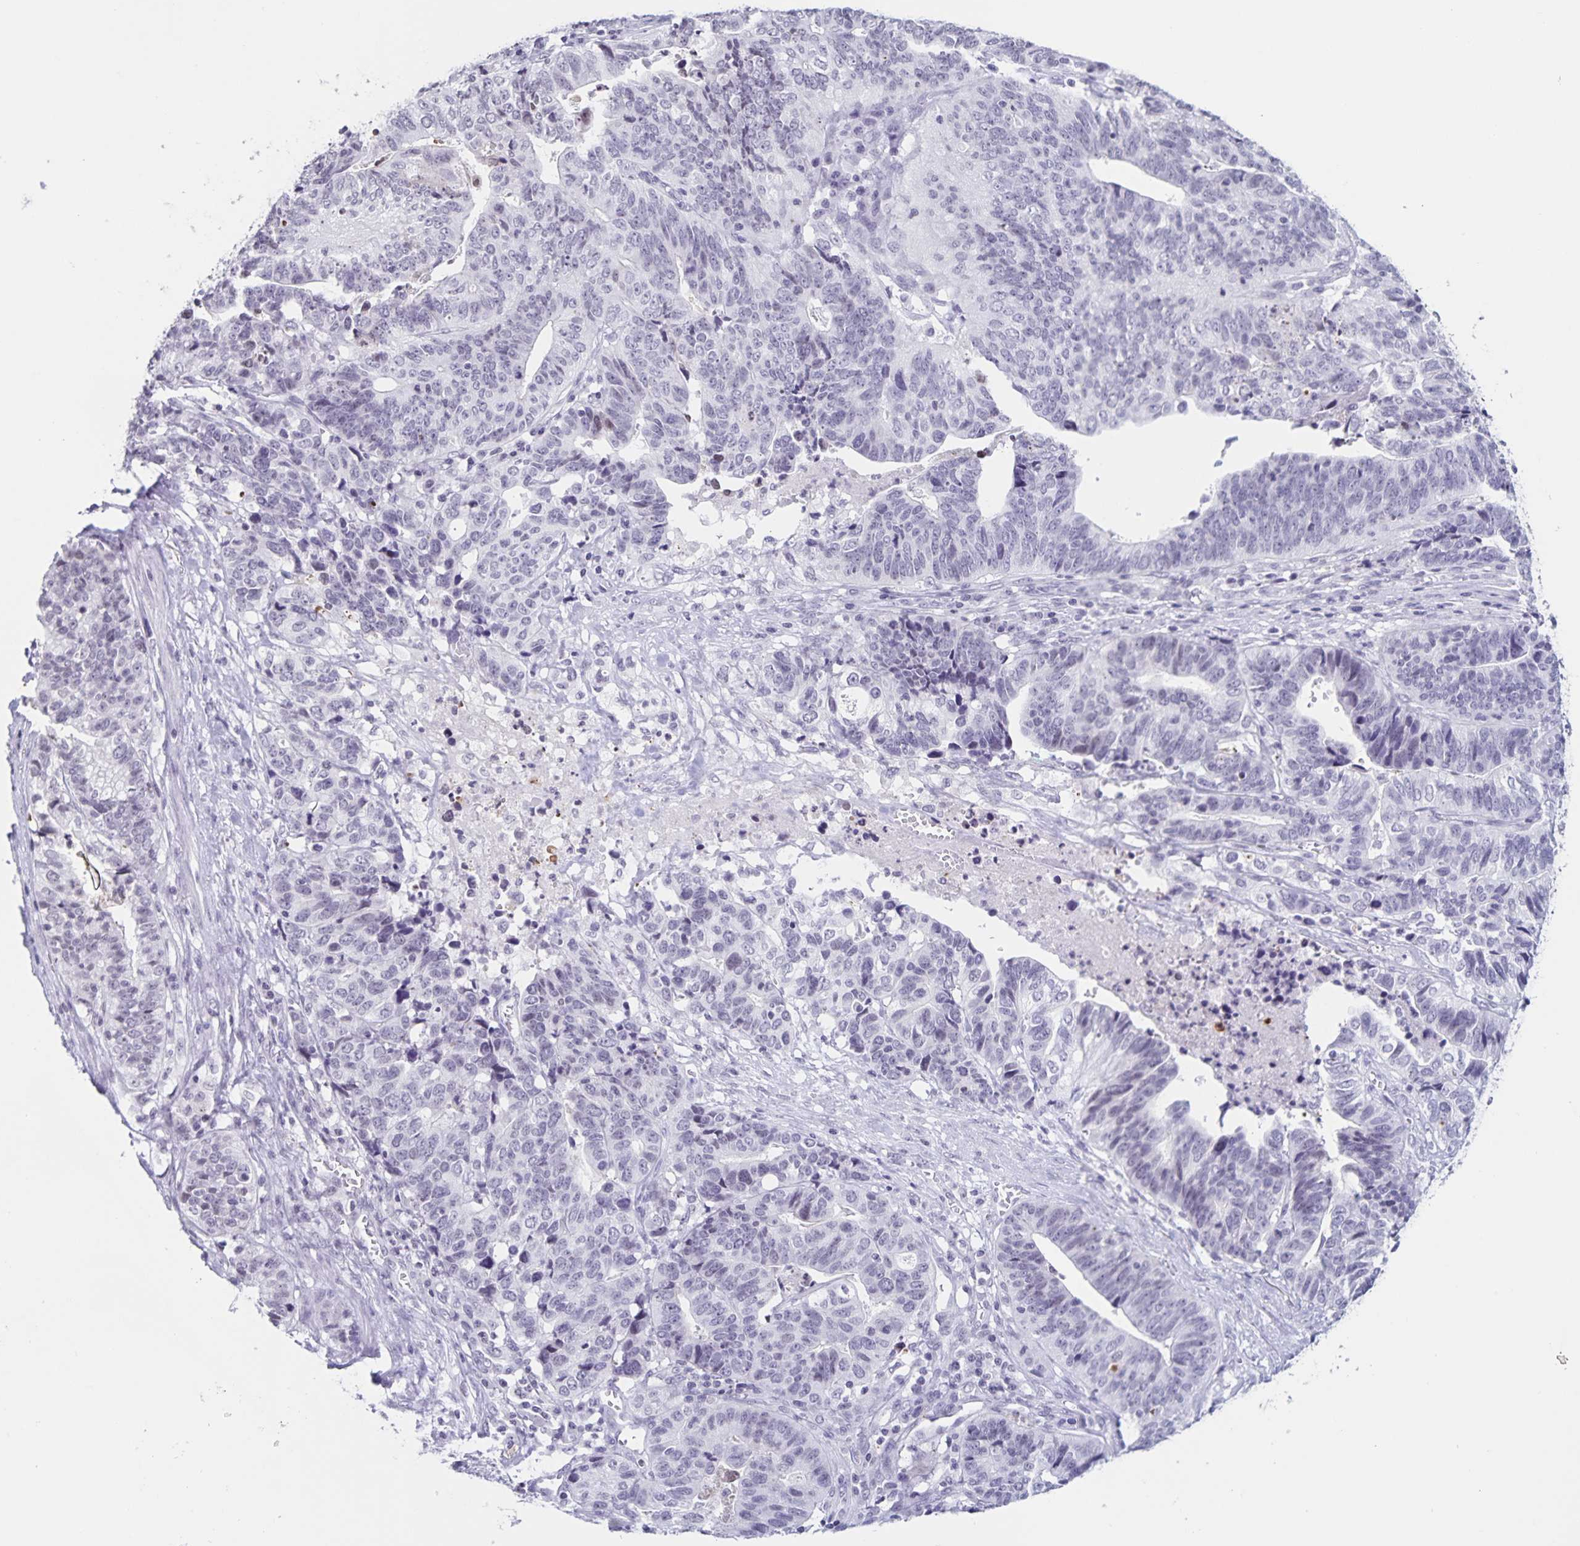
{"staining": {"intensity": "negative", "quantity": "none", "location": "none"}, "tissue": "stomach cancer", "cell_type": "Tumor cells", "image_type": "cancer", "snomed": [{"axis": "morphology", "description": "Adenocarcinoma, NOS"}, {"axis": "topography", "description": "Stomach, upper"}], "caption": "DAB immunohistochemical staining of human stomach cancer reveals no significant staining in tumor cells.", "gene": "LCE6A", "patient": {"sex": "female", "age": 67}}